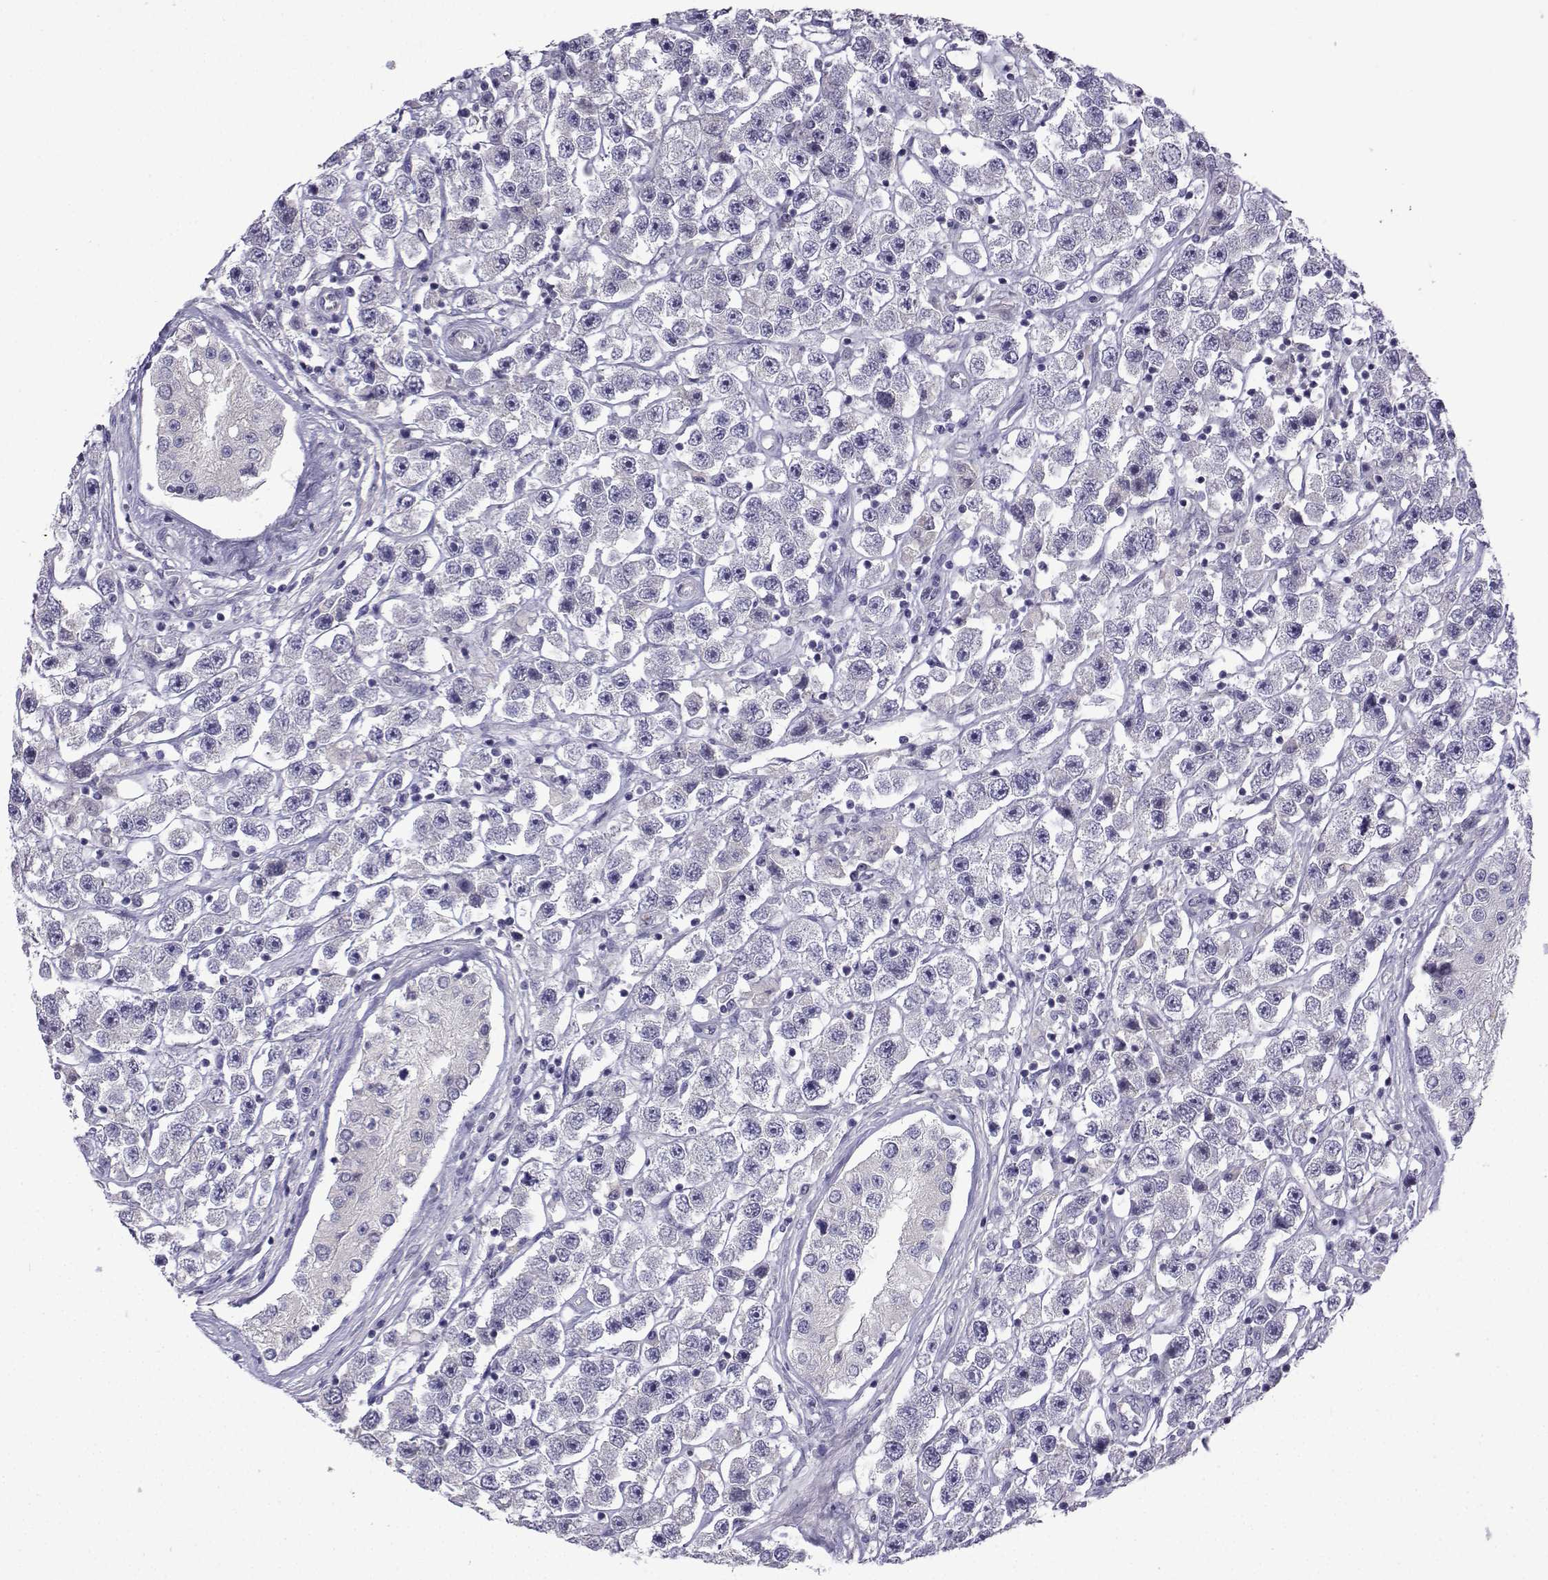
{"staining": {"intensity": "negative", "quantity": "none", "location": "none"}, "tissue": "testis cancer", "cell_type": "Tumor cells", "image_type": "cancer", "snomed": [{"axis": "morphology", "description": "Seminoma, NOS"}, {"axis": "topography", "description": "Testis"}], "caption": "An immunohistochemistry histopathology image of testis seminoma is shown. There is no staining in tumor cells of testis seminoma.", "gene": "SPACA7", "patient": {"sex": "male", "age": 45}}